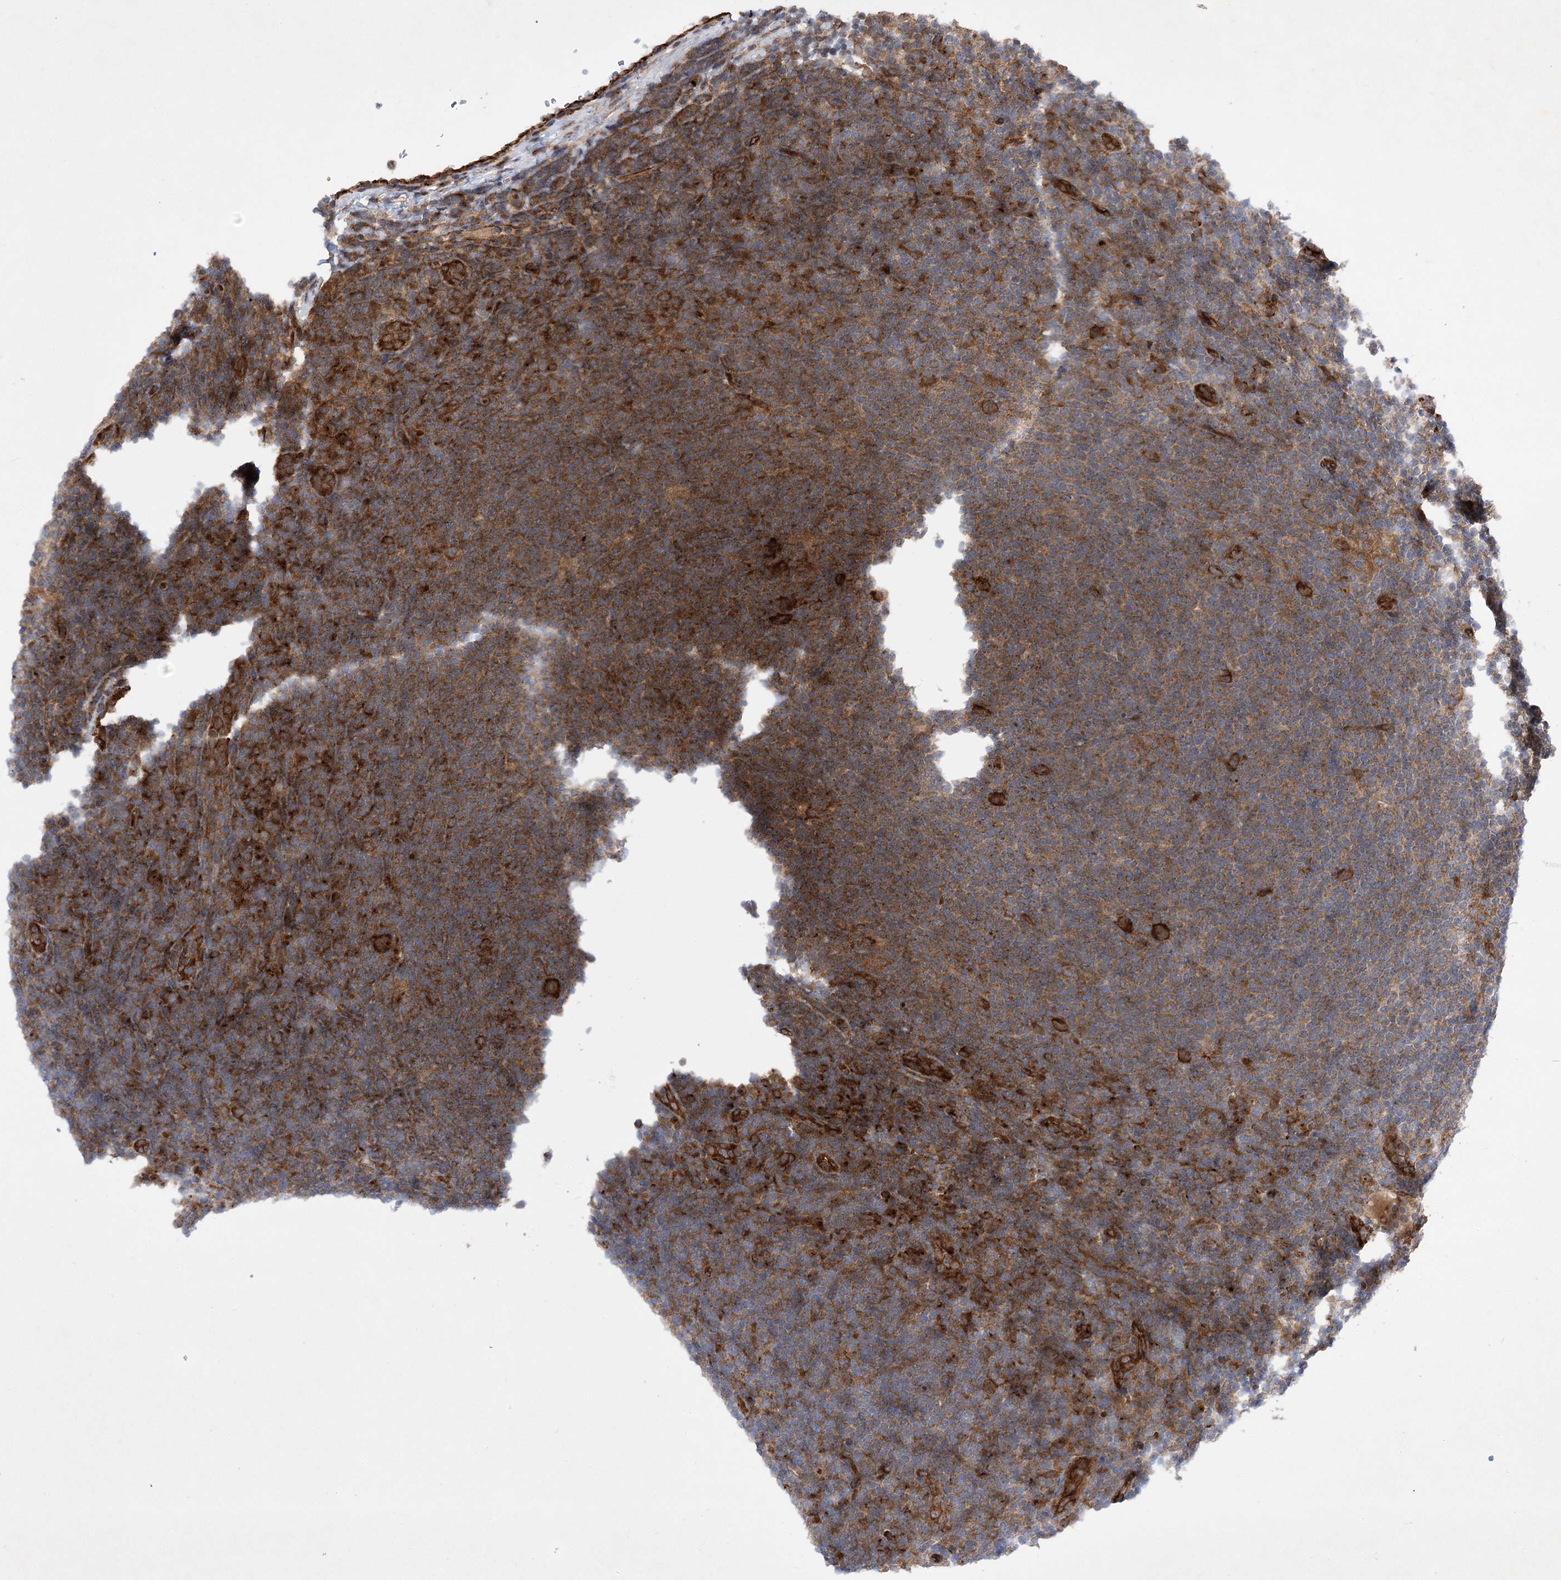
{"staining": {"intensity": "strong", "quantity": ">75%", "location": "cytoplasmic/membranous"}, "tissue": "lymphoma", "cell_type": "Tumor cells", "image_type": "cancer", "snomed": [{"axis": "morphology", "description": "Hodgkin's disease, NOS"}, {"axis": "topography", "description": "Lymph node"}], "caption": "This histopathology image demonstrates lymphoma stained with immunohistochemistry (IHC) to label a protein in brown. The cytoplasmic/membranous of tumor cells show strong positivity for the protein. Nuclei are counter-stained blue.", "gene": "ARHGAP31", "patient": {"sex": "female", "age": 57}}